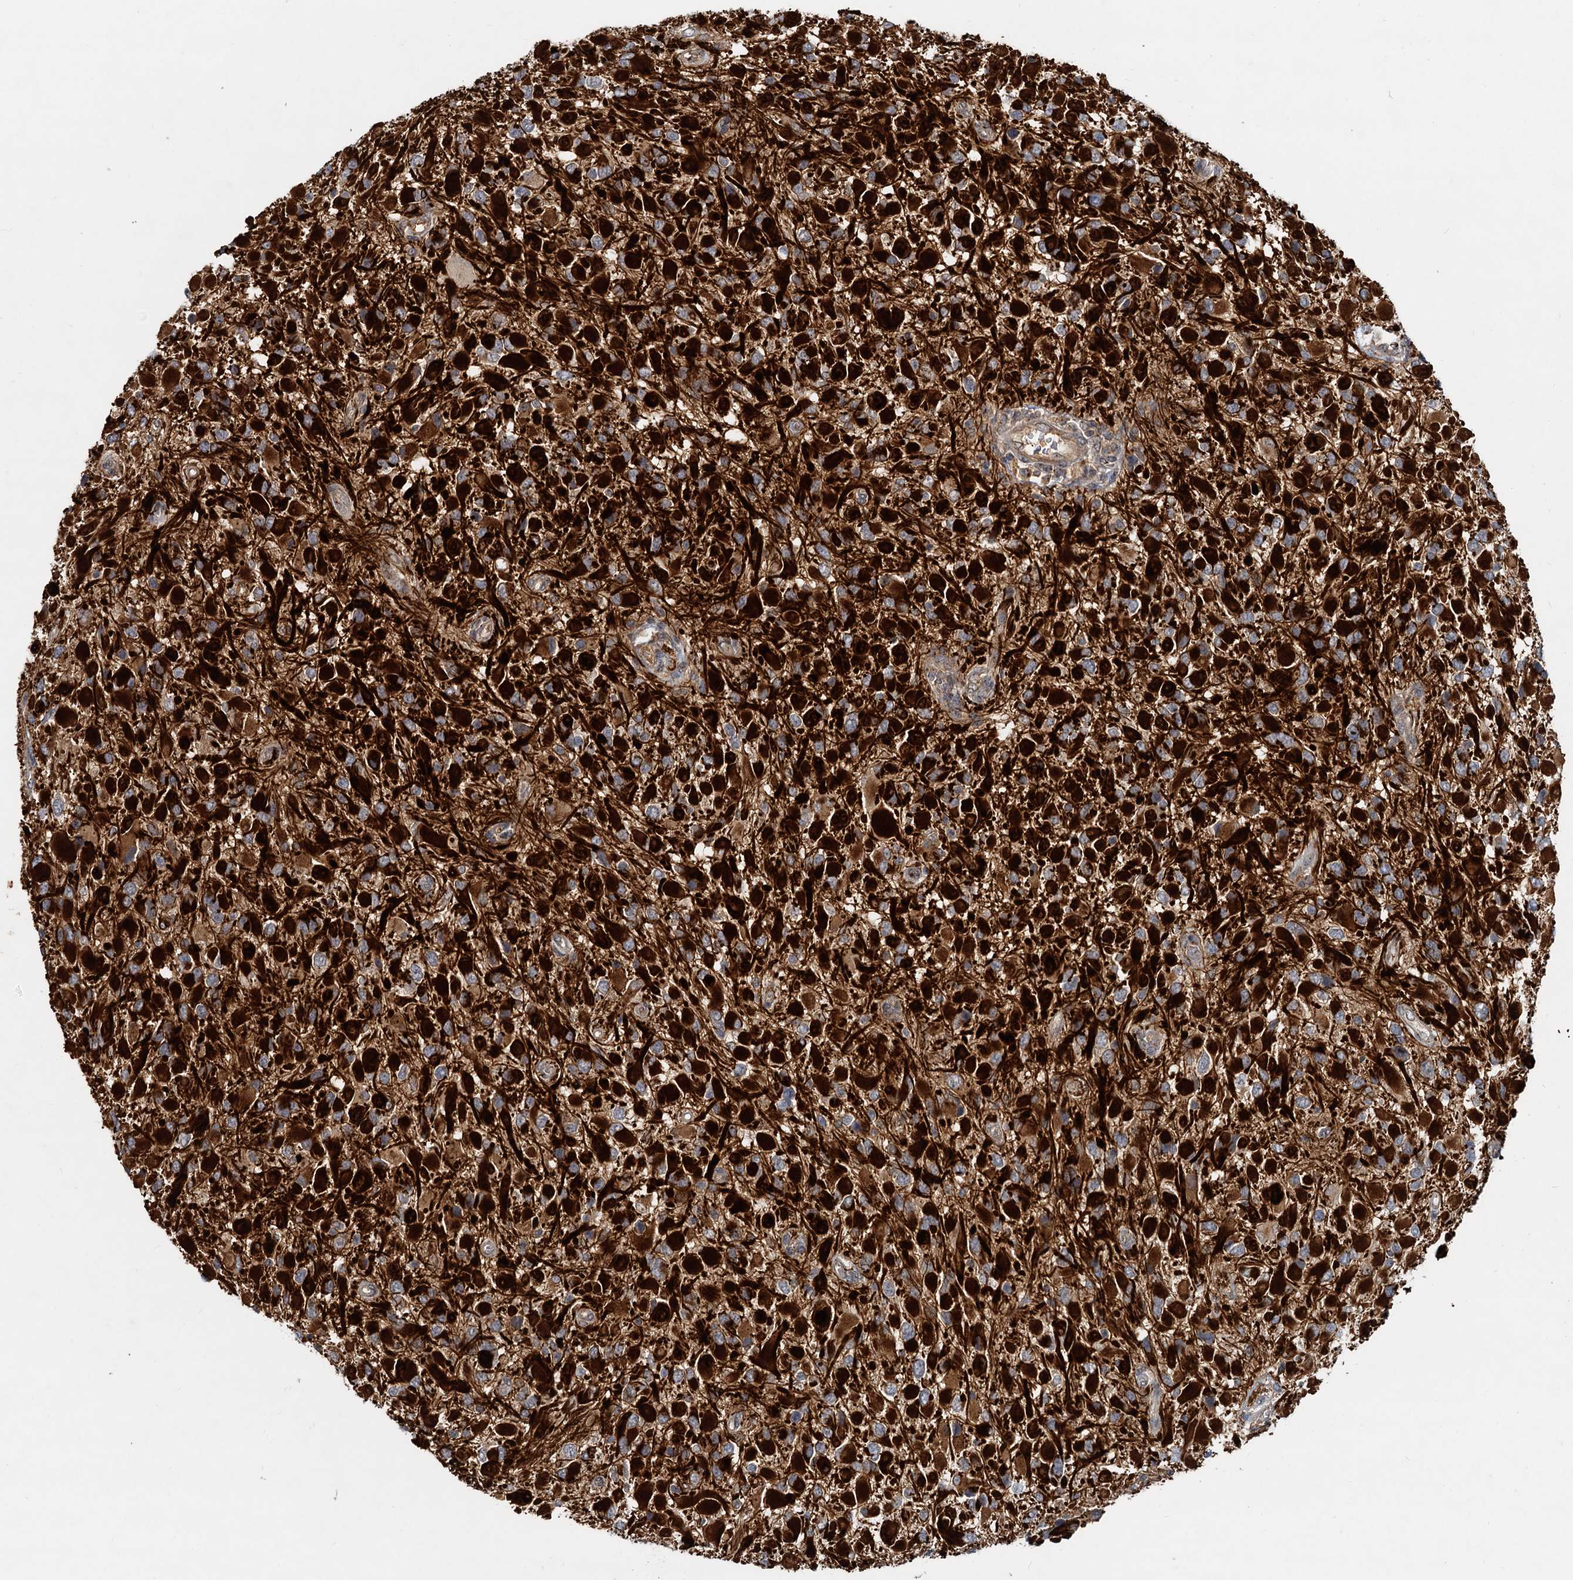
{"staining": {"intensity": "strong", "quantity": ">75%", "location": "cytoplasmic/membranous"}, "tissue": "glioma", "cell_type": "Tumor cells", "image_type": "cancer", "snomed": [{"axis": "morphology", "description": "Glioma, malignant, High grade"}, {"axis": "topography", "description": "Brain"}], "caption": "Immunohistochemistry (IHC) of human high-grade glioma (malignant) displays high levels of strong cytoplasmic/membranous staining in approximately >75% of tumor cells. The staining was performed using DAB to visualize the protein expression in brown, while the nuclei were stained in blue with hematoxylin (Magnification: 20x).", "gene": "CEP68", "patient": {"sex": "male", "age": 53}}